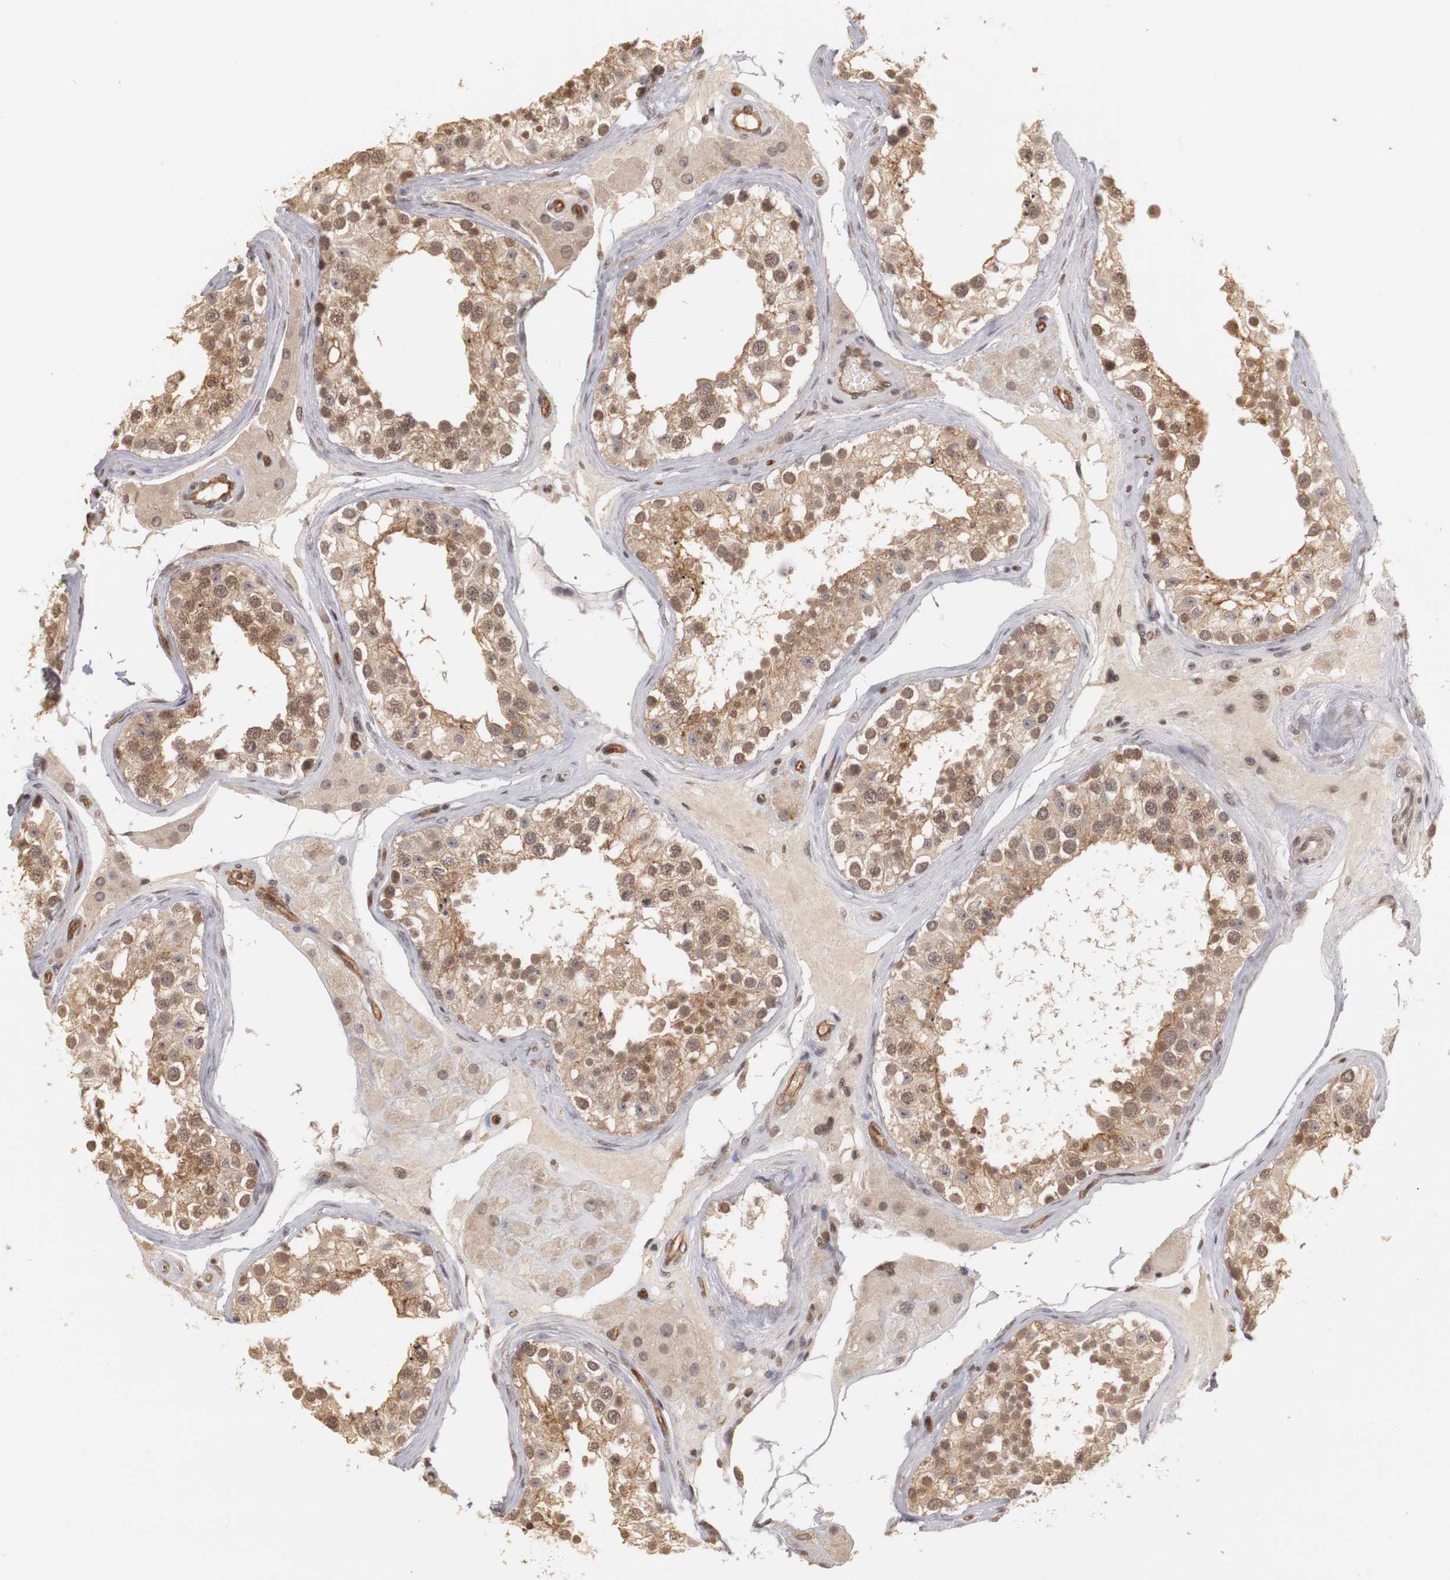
{"staining": {"intensity": "moderate", "quantity": ">75%", "location": "cytoplasmic/membranous,nuclear"}, "tissue": "testis", "cell_type": "Cells in seminiferous ducts", "image_type": "normal", "snomed": [{"axis": "morphology", "description": "Normal tissue, NOS"}, {"axis": "topography", "description": "Testis"}], "caption": "This is a histology image of immunohistochemistry staining of normal testis, which shows moderate staining in the cytoplasmic/membranous,nuclear of cells in seminiferous ducts.", "gene": "PLEKHA1", "patient": {"sex": "male", "age": 68}}